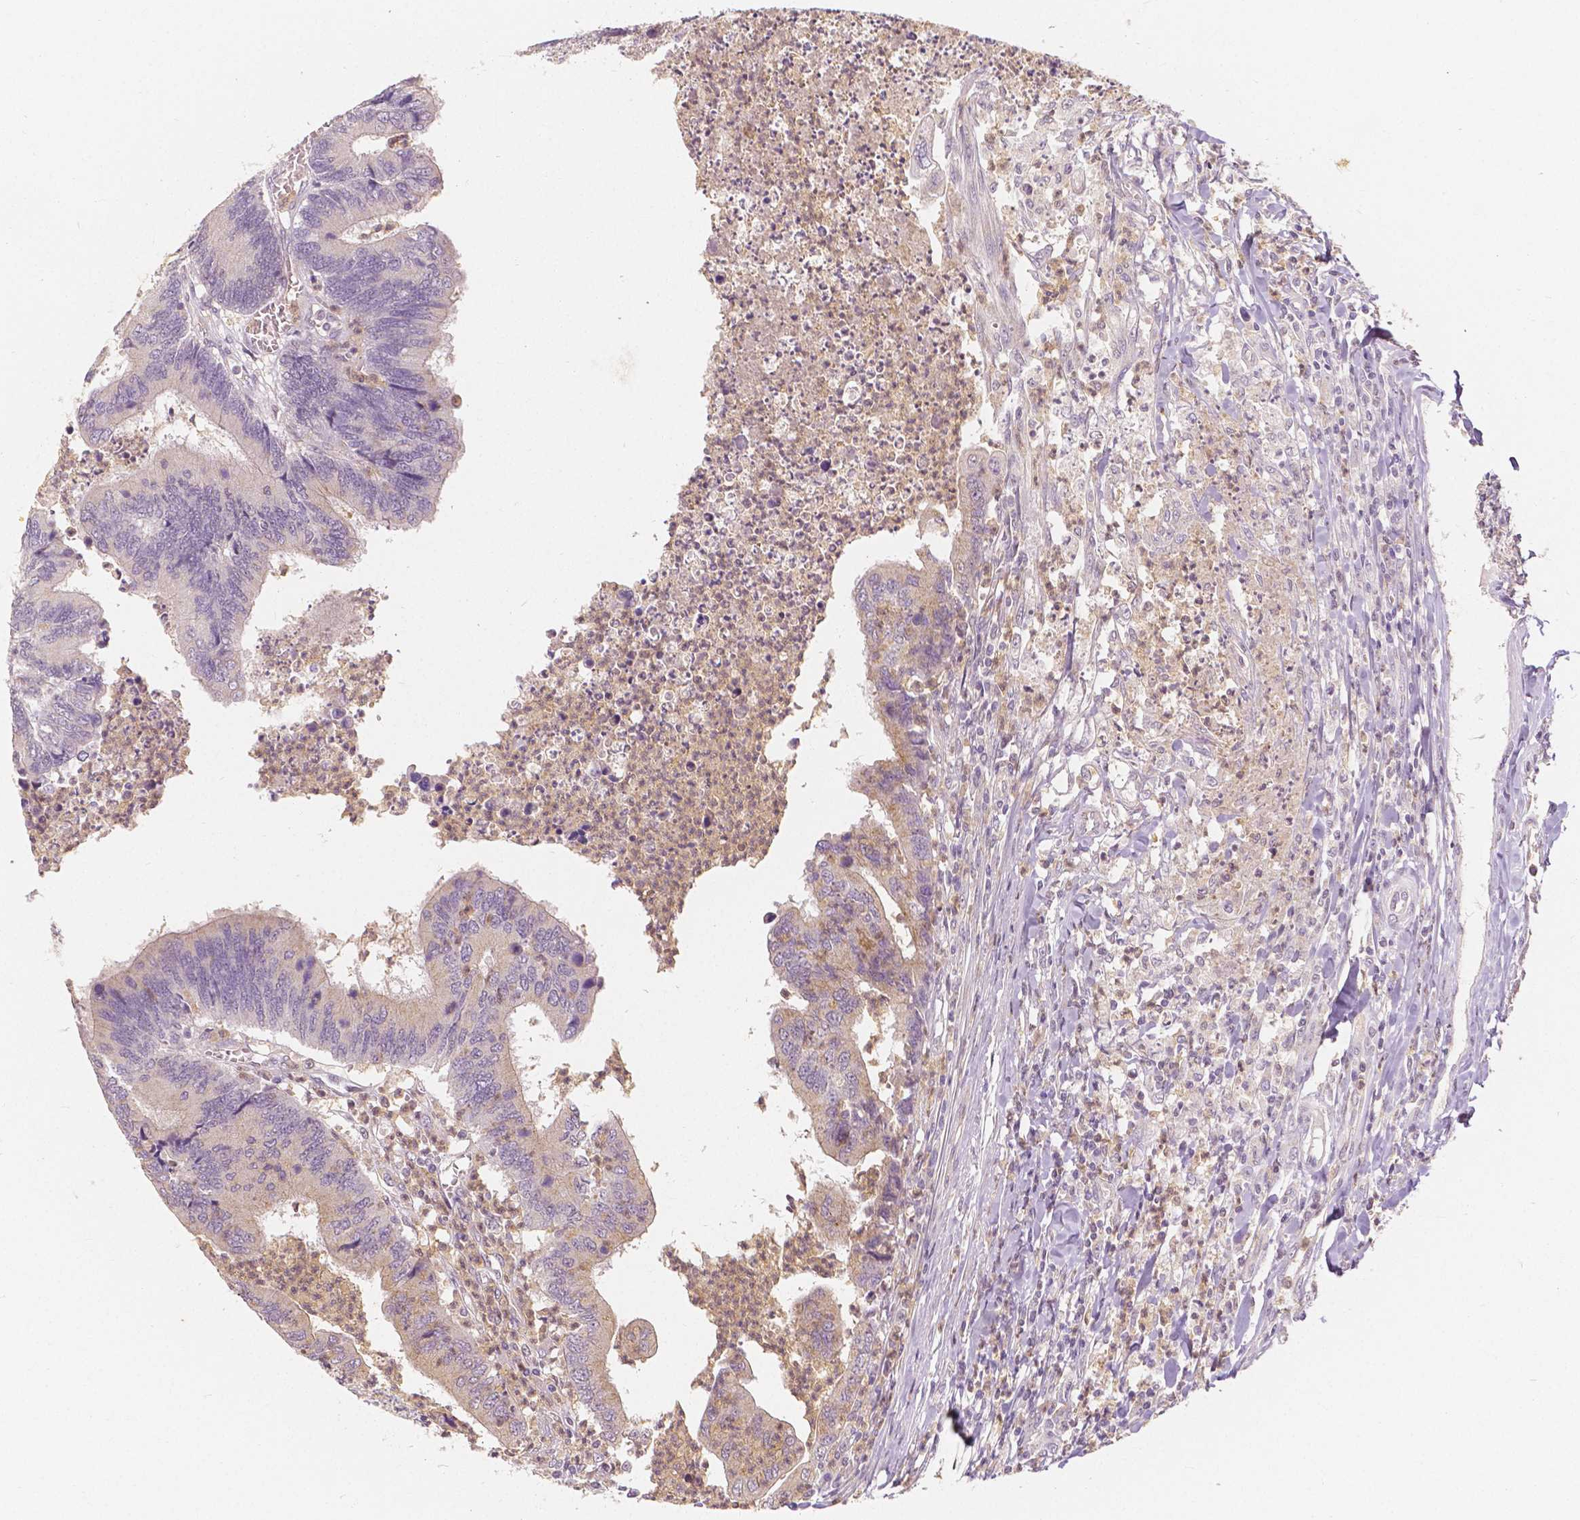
{"staining": {"intensity": "negative", "quantity": "none", "location": "none"}, "tissue": "colorectal cancer", "cell_type": "Tumor cells", "image_type": "cancer", "snomed": [{"axis": "morphology", "description": "Adenocarcinoma, NOS"}, {"axis": "topography", "description": "Colon"}], "caption": "High magnification brightfield microscopy of colorectal adenocarcinoma stained with DAB (3,3'-diaminobenzidine) (brown) and counterstained with hematoxylin (blue): tumor cells show no significant positivity.", "gene": "NAPRT", "patient": {"sex": "female", "age": 67}}